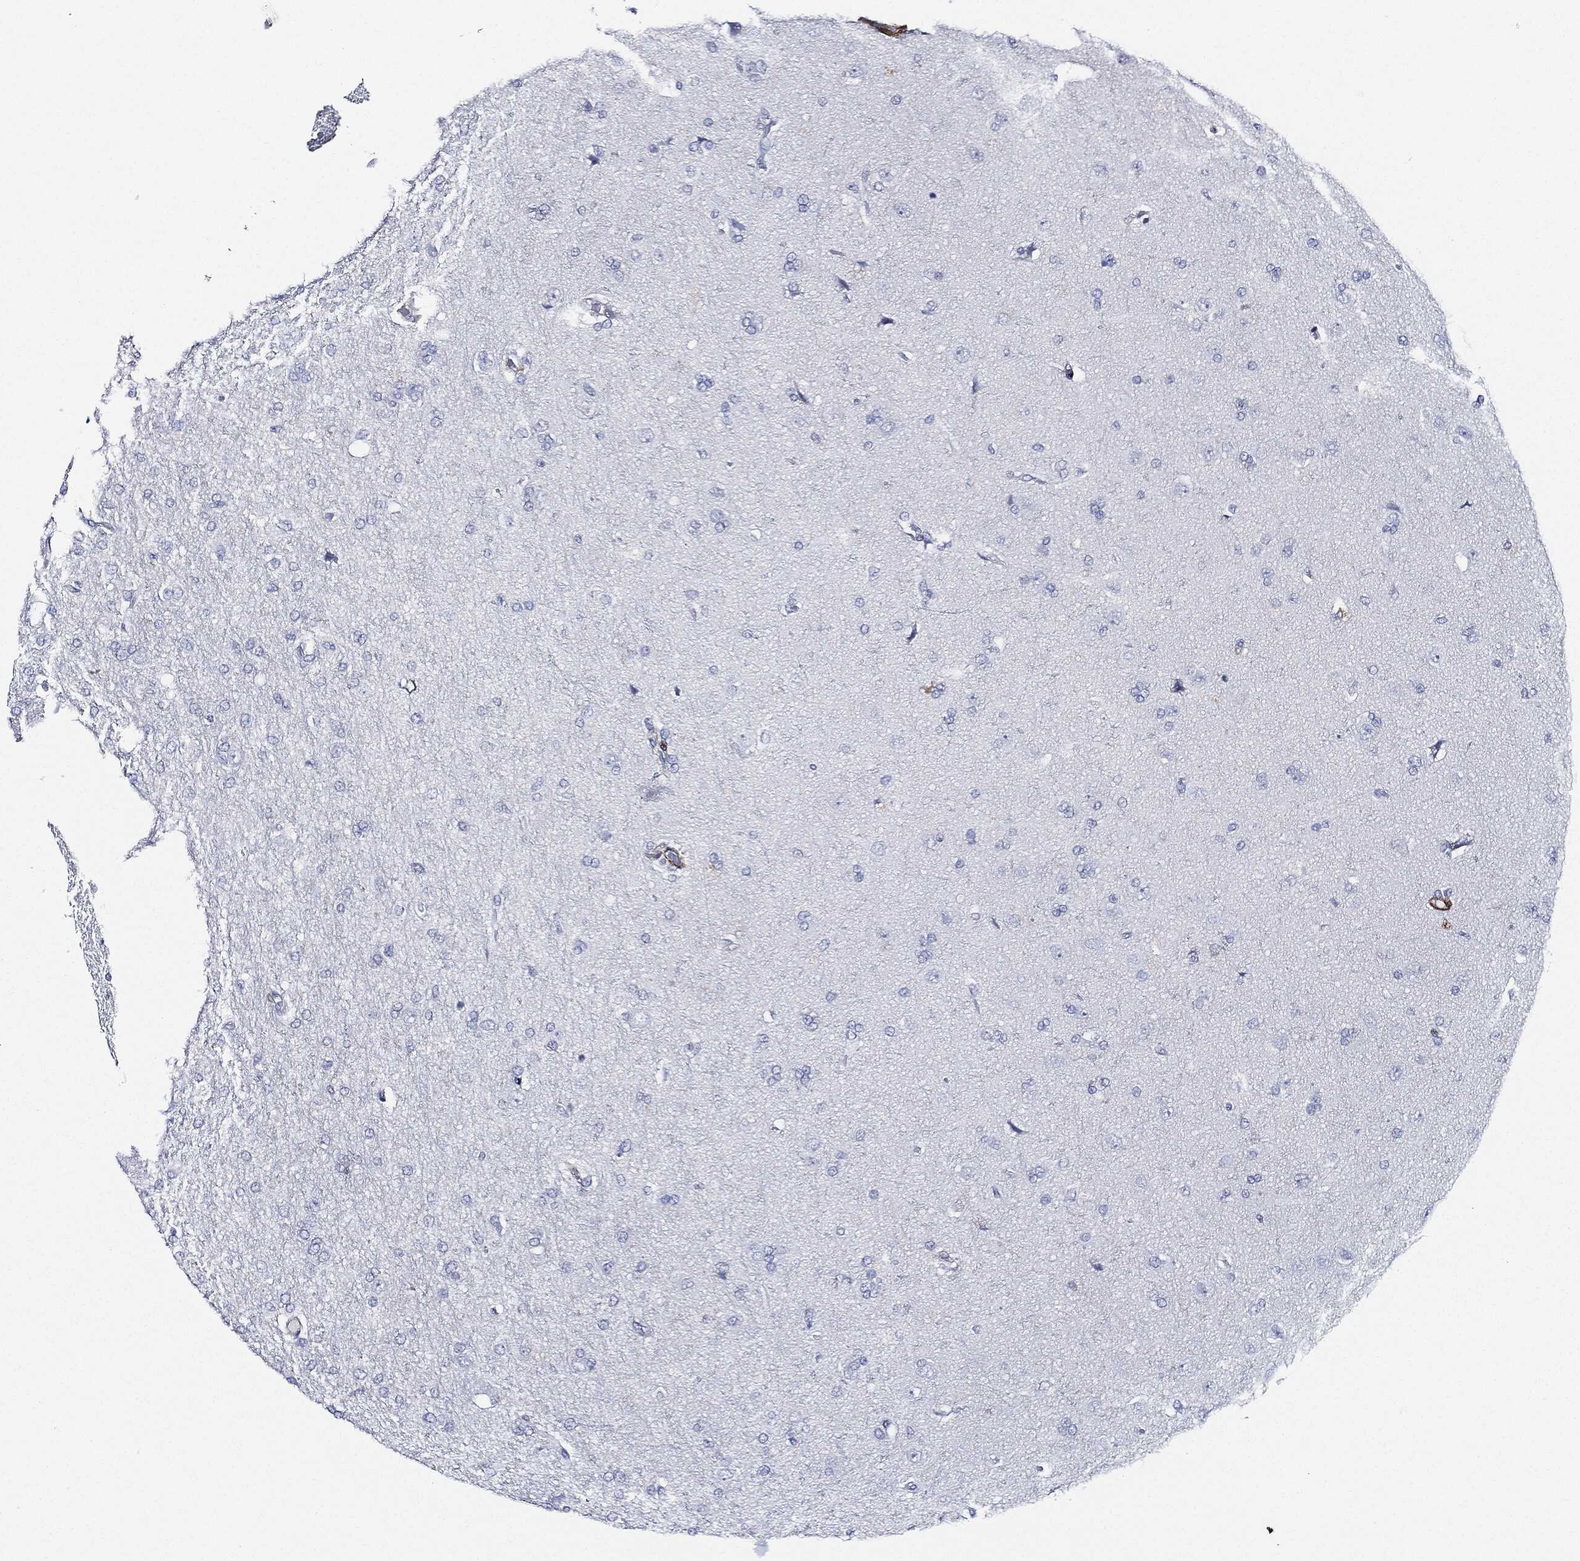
{"staining": {"intensity": "negative", "quantity": "none", "location": "none"}, "tissue": "glioma", "cell_type": "Tumor cells", "image_type": "cancer", "snomed": [{"axis": "morphology", "description": "Glioma, malignant, High grade"}, {"axis": "topography", "description": "Cerebral cortex"}], "caption": "High power microscopy image of an immunohistochemistry image of malignant glioma (high-grade), revealing no significant expression in tumor cells.", "gene": "TAGLN", "patient": {"sex": "male", "age": 70}}